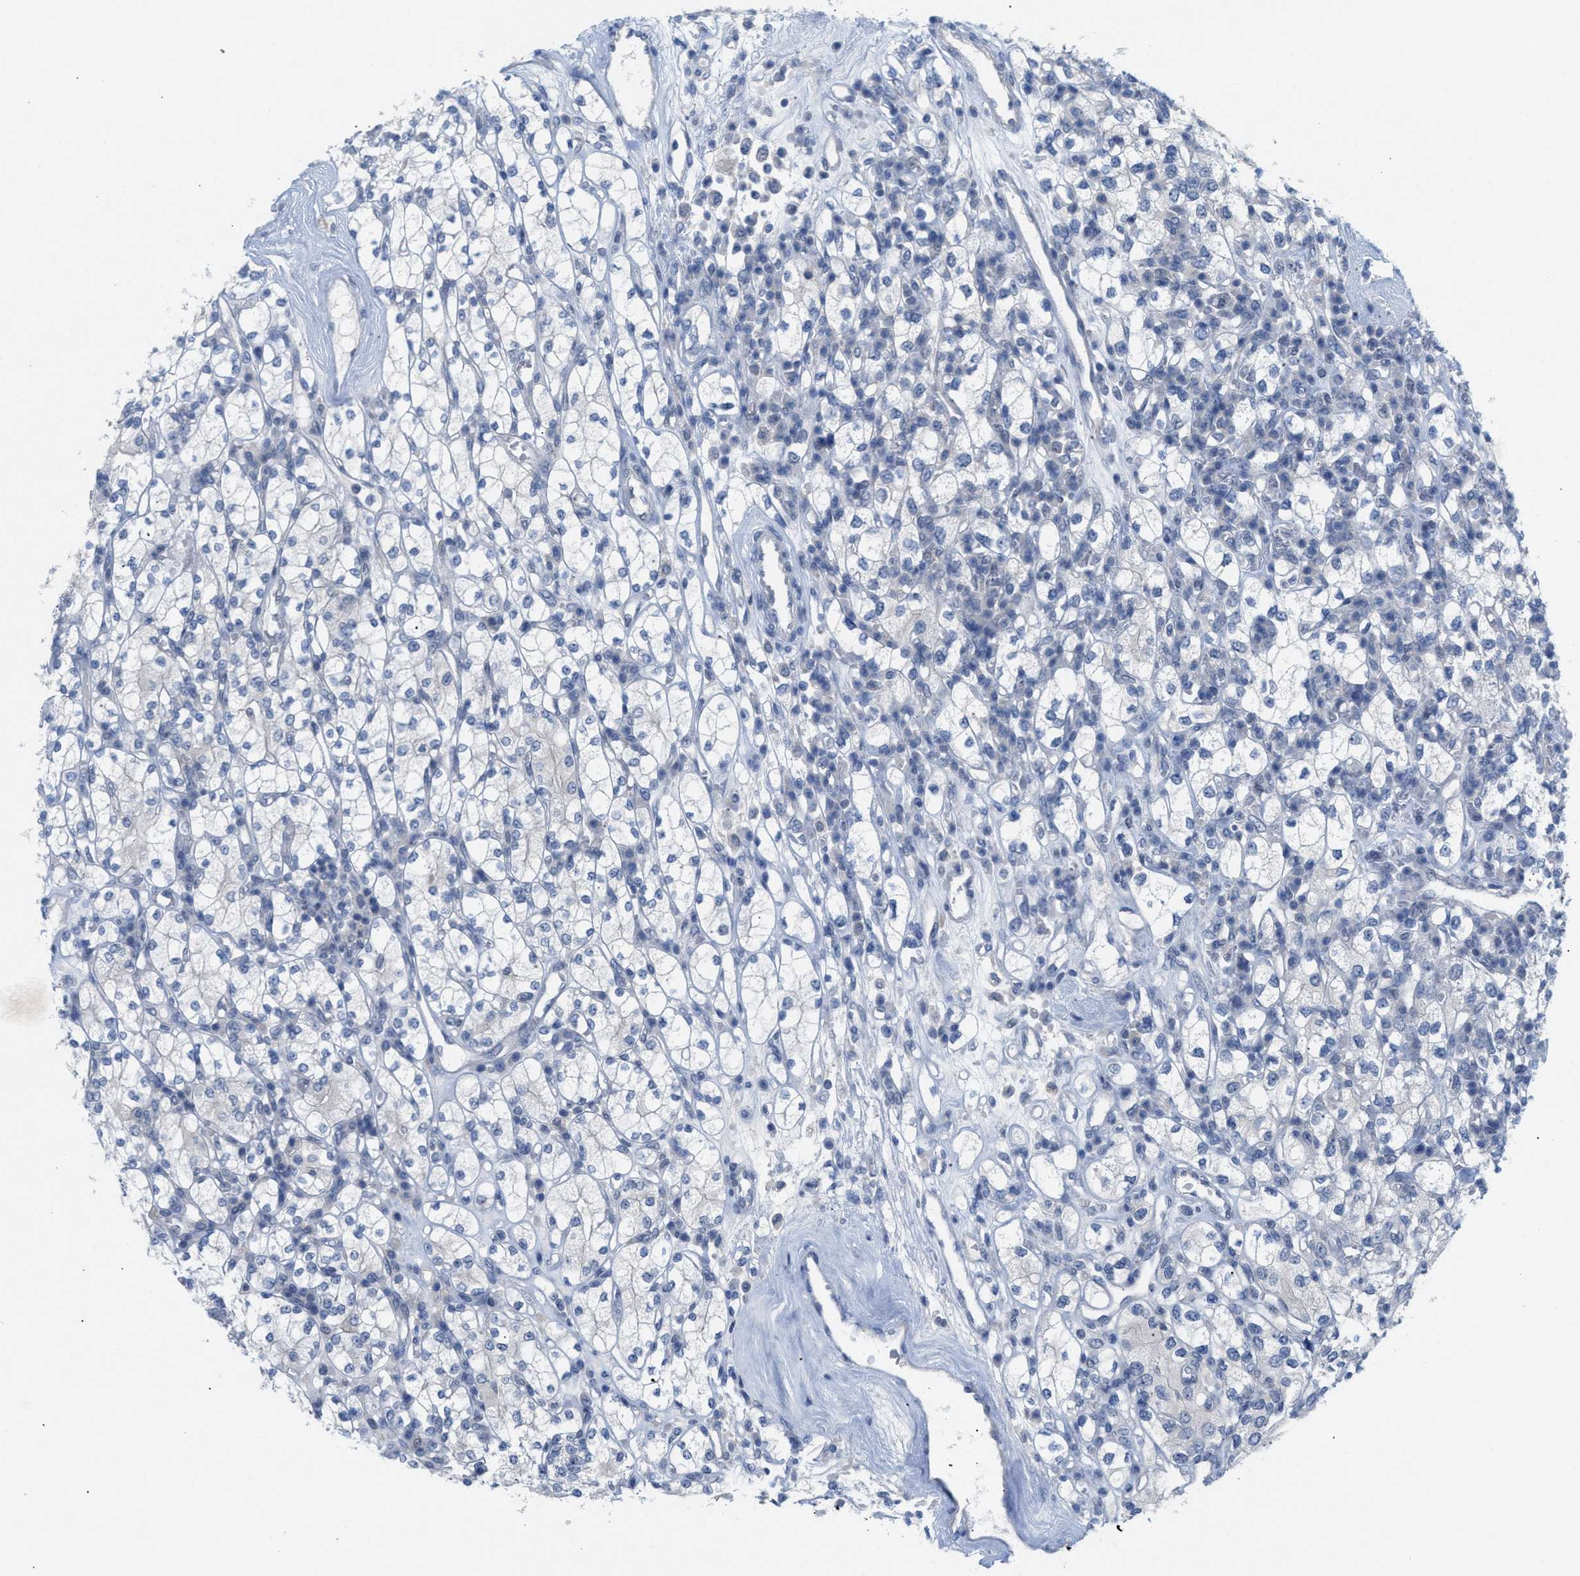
{"staining": {"intensity": "negative", "quantity": "none", "location": "none"}, "tissue": "renal cancer", "cell_type": "Tumor cells", "image_type": "cancer", "snomed": [{"axis": "morphology", "description": "Adenocarcinoma, NOS"}, {"axis": "topography", "description": "Kidney"}], "caption": "A micrograph of human renal cancer is negative for staining in tumor cells.", "gene": "WIPI2", "patient": {"sex": "male", "age": 77}}